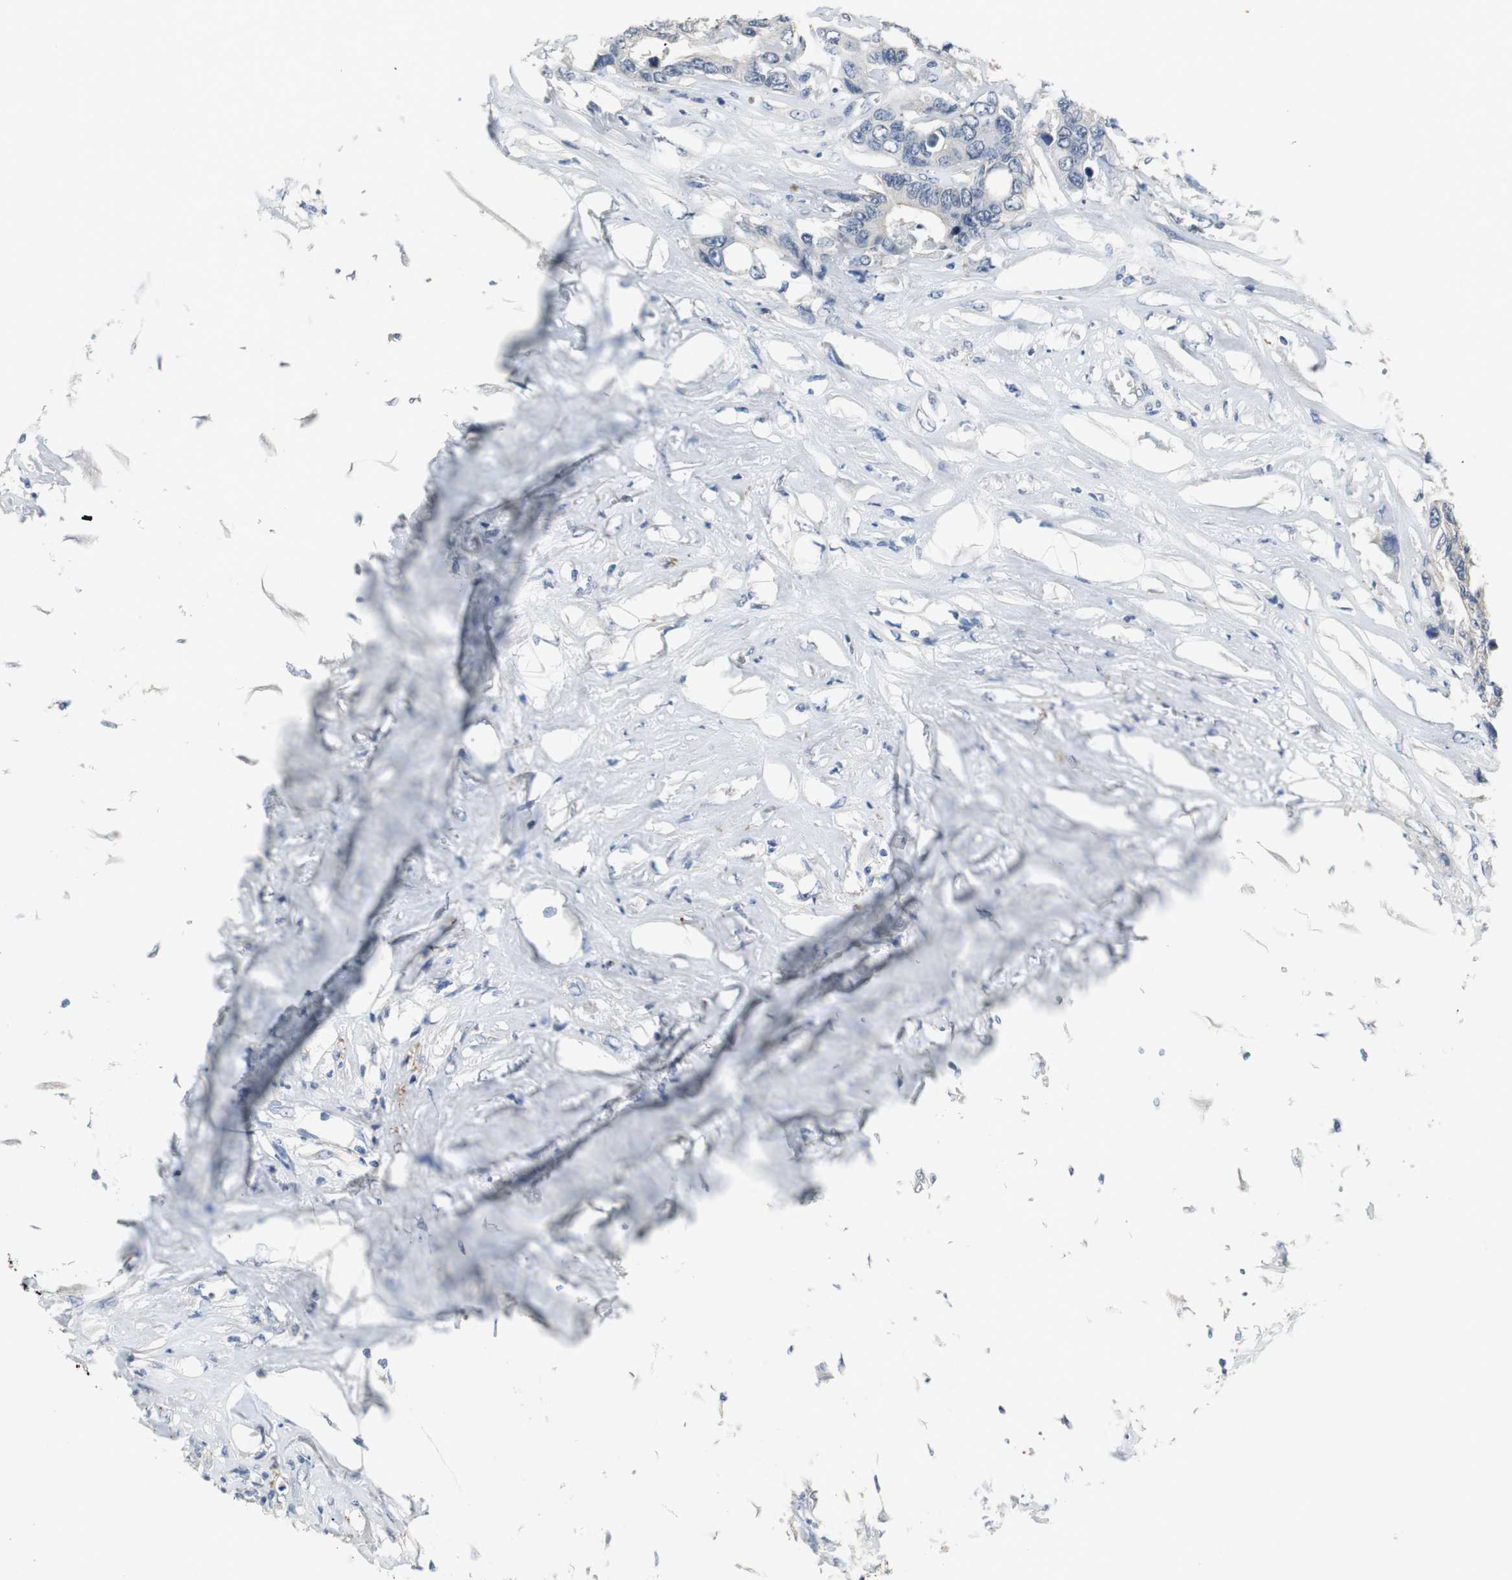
{"staining": {"intensity": "weak", "quantity": "<25%", "location": "cytoplasmic/membranous"}, "tissue": "colorectal cancer", "cell_type": "Tumor cells", "image_type": "cancer", "snomed": [{"axis": "morphology", "description": "Adenocarcinoma, NOS"}, {"axis": "topography", "description": "Rectum"}], "caption": "An IHC photomicrograph of colorectal cancer (adenocarcinoma) is shown. There is no staining in tumor cells of colorectal cancer (adenocarcinoma).", "gene": "MUC7", "patient": {"sex": "male", "age": 55}}